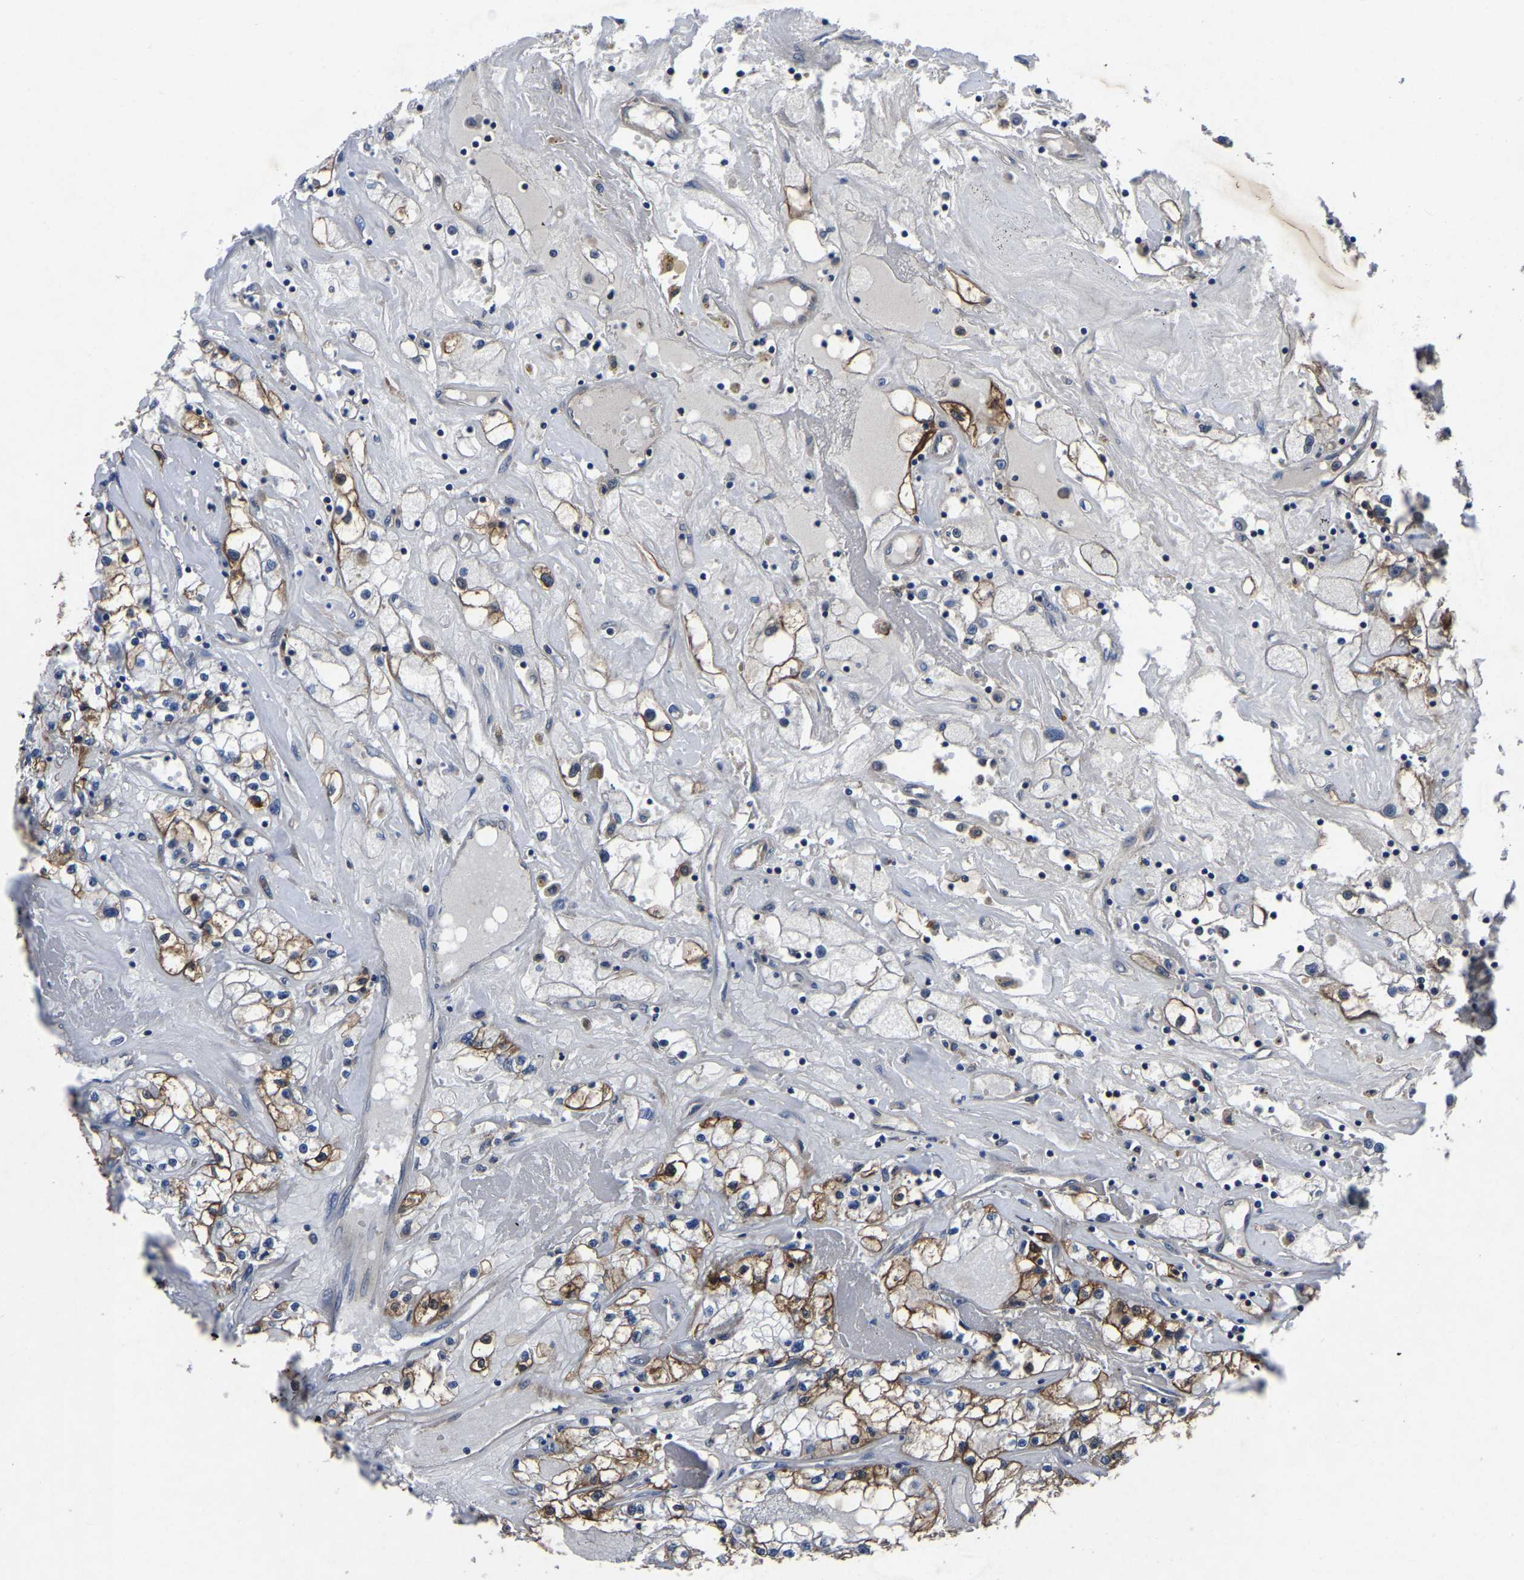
{"staining": {"intensity": "moderate", "quantity": "25%-75%", "location": "cytoplasmic/membranous"}, "tissue": "renal cancer", "cell_type": "Tumor cells", "image_type": "cancer", "snomed": [{"axis": "morphology", "description": "Adenocarcinoma, NOS"}, {"axis": "topography", "description": "Kidney"}], "caption": "Protein expression analysis of human renal cancer (adenocarcinoma) reveals moderate cytoplasmic/membranous positivity in approximately 25%-75% of tumor cells. The staining is performed using DAB brown chromogen to label protein expression. The nuclei are counter-stained blue using hematoxylin.", "gene": "FGD5", "patient": {"sex": "male", "age": 56}}